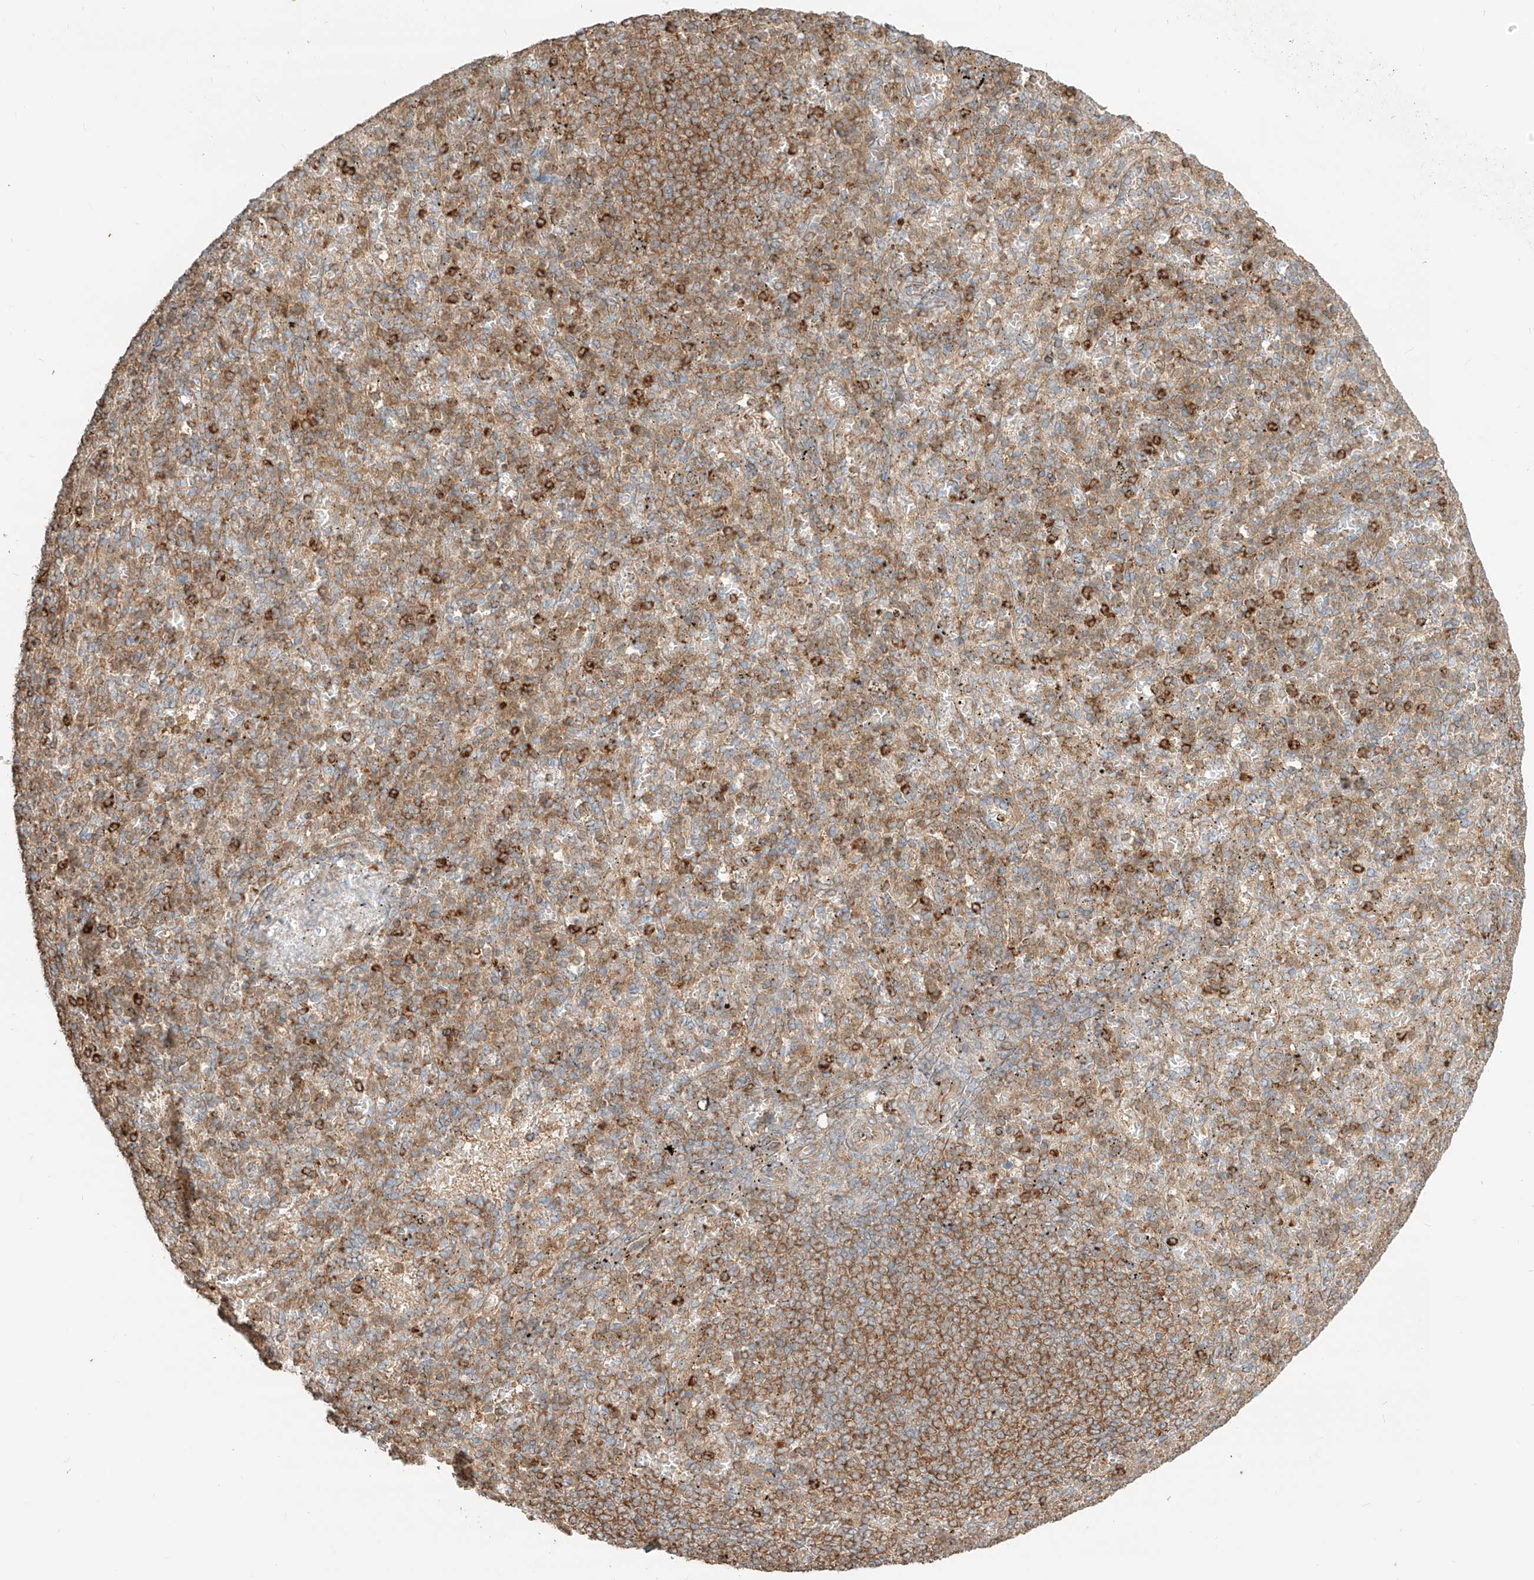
{"staining": {"intensity": "moderate", "quantity": "25%-75%", "location": "cytoplasmic/membranous"}, "tissue": "spleen", "cell_type": "Cells in red pulp", "image_type": "normal", "snomed": [{"axis": "morphology", "description": "Normal tissue, NOS"}, {"axis": "topography", "description": "Spleen"}], "caption": "The photomicrograph reveals staining of normal spleen, revealing moderate cytoplasmic/membranous protein staining (brown color) within cells in red pulp.", "gene": "CCDC115", "patient": {"sex": "female", "age": 74}}